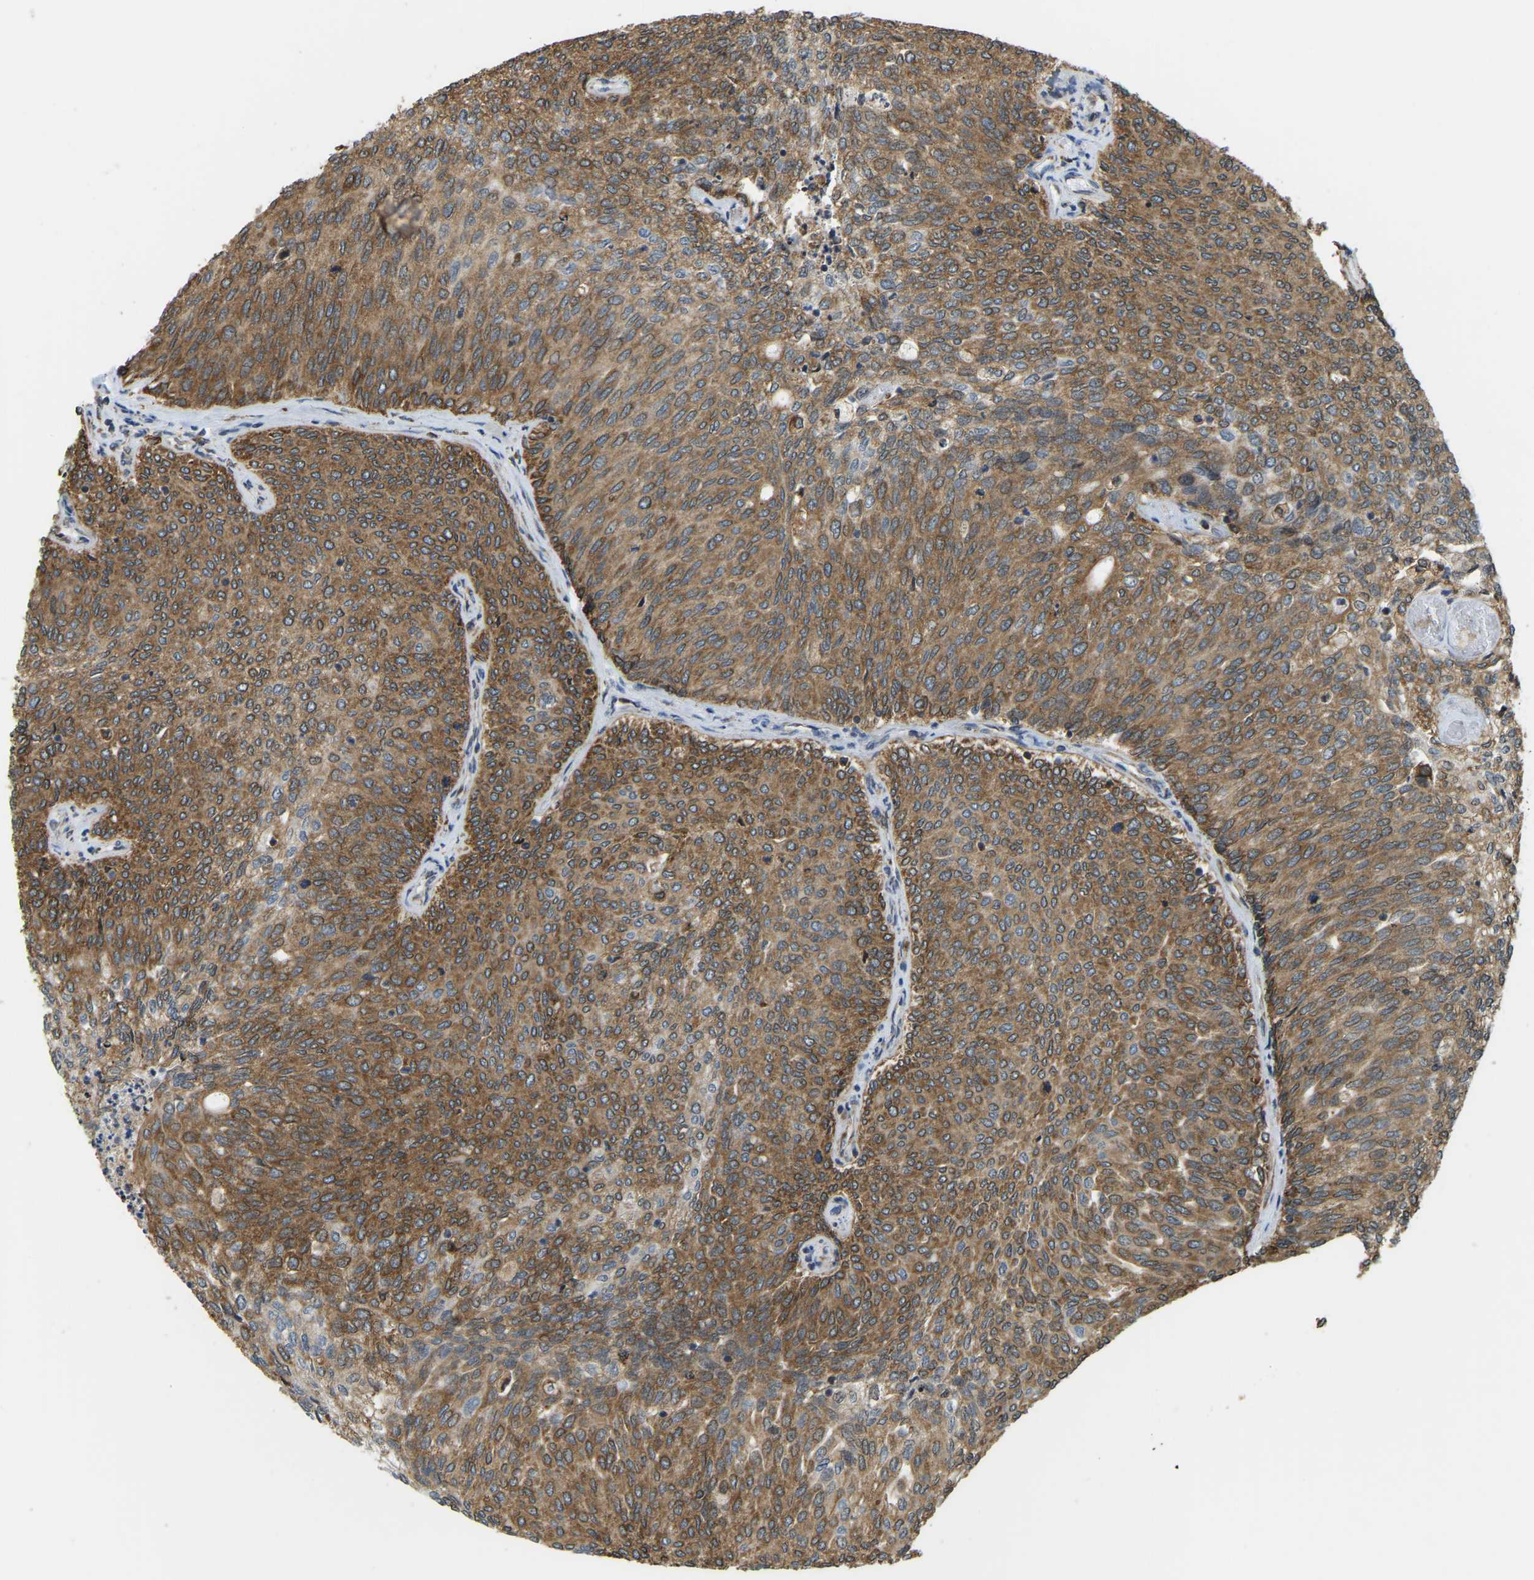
{"staining": {"intensity": "moderate", "quantity": ">75%", "location": "cytoplasmic/membranous"}, "tissue": "urothelial cancer", "cell_type": "Tumor cells", "image_type": "cancer", "snomed": [{"axis": "morphology", "description": "Urothelial carcinoma, Low grade"}, {"axis": "topography", "description": "Urinary bladder"}], "caption": "This micrograph reveals low-grade urothelial carcinoma stained with immunohistochemistry (IHC) to label a protein in brown. The cytoplasmic/membranous of tumor cells show moderate positivity for the protein. Nuclei are counter-stained blue.", "gene": "RNF115", "patient": {"sex": "female", "age": 79}}